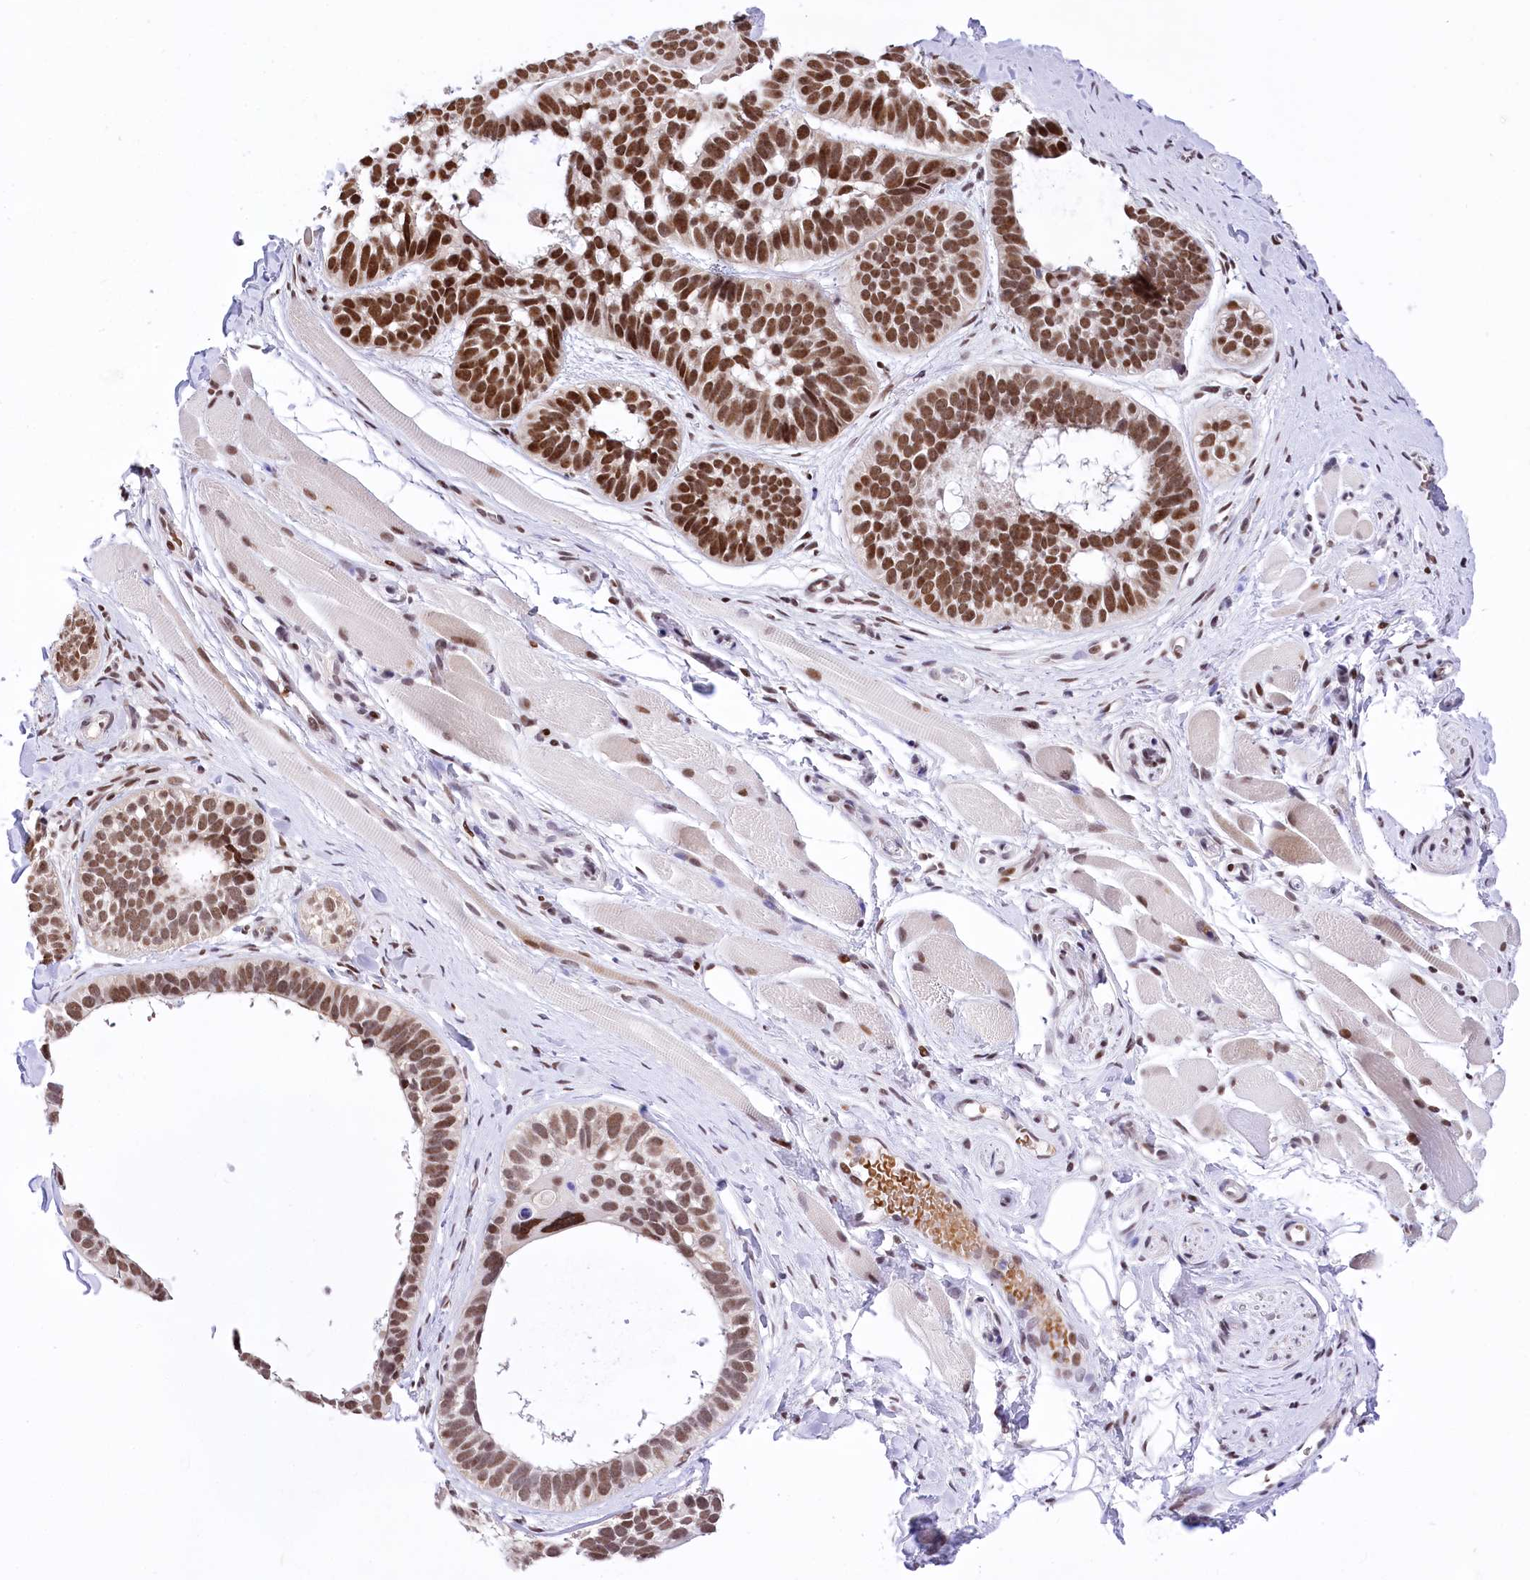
{"staining": {"intensity": "strong", "quantity": ">75%", "location": "nuclear"}, "tissue": "skin cancer", "cell_type": "Tumor cells", "image_type": "cancer", "snomed": [{"axis": "morphology", "description": "Basal cell carcinoma"}, {"axis": "topography", "description": "Skin"}], "caption": "Immunohistochemistry of skin cancer exhibits high levels of strong nuclear staining in about >75% of tumor cells.", "gene": "POU4F3", "patient": {"sex": "male", "age": 62}}